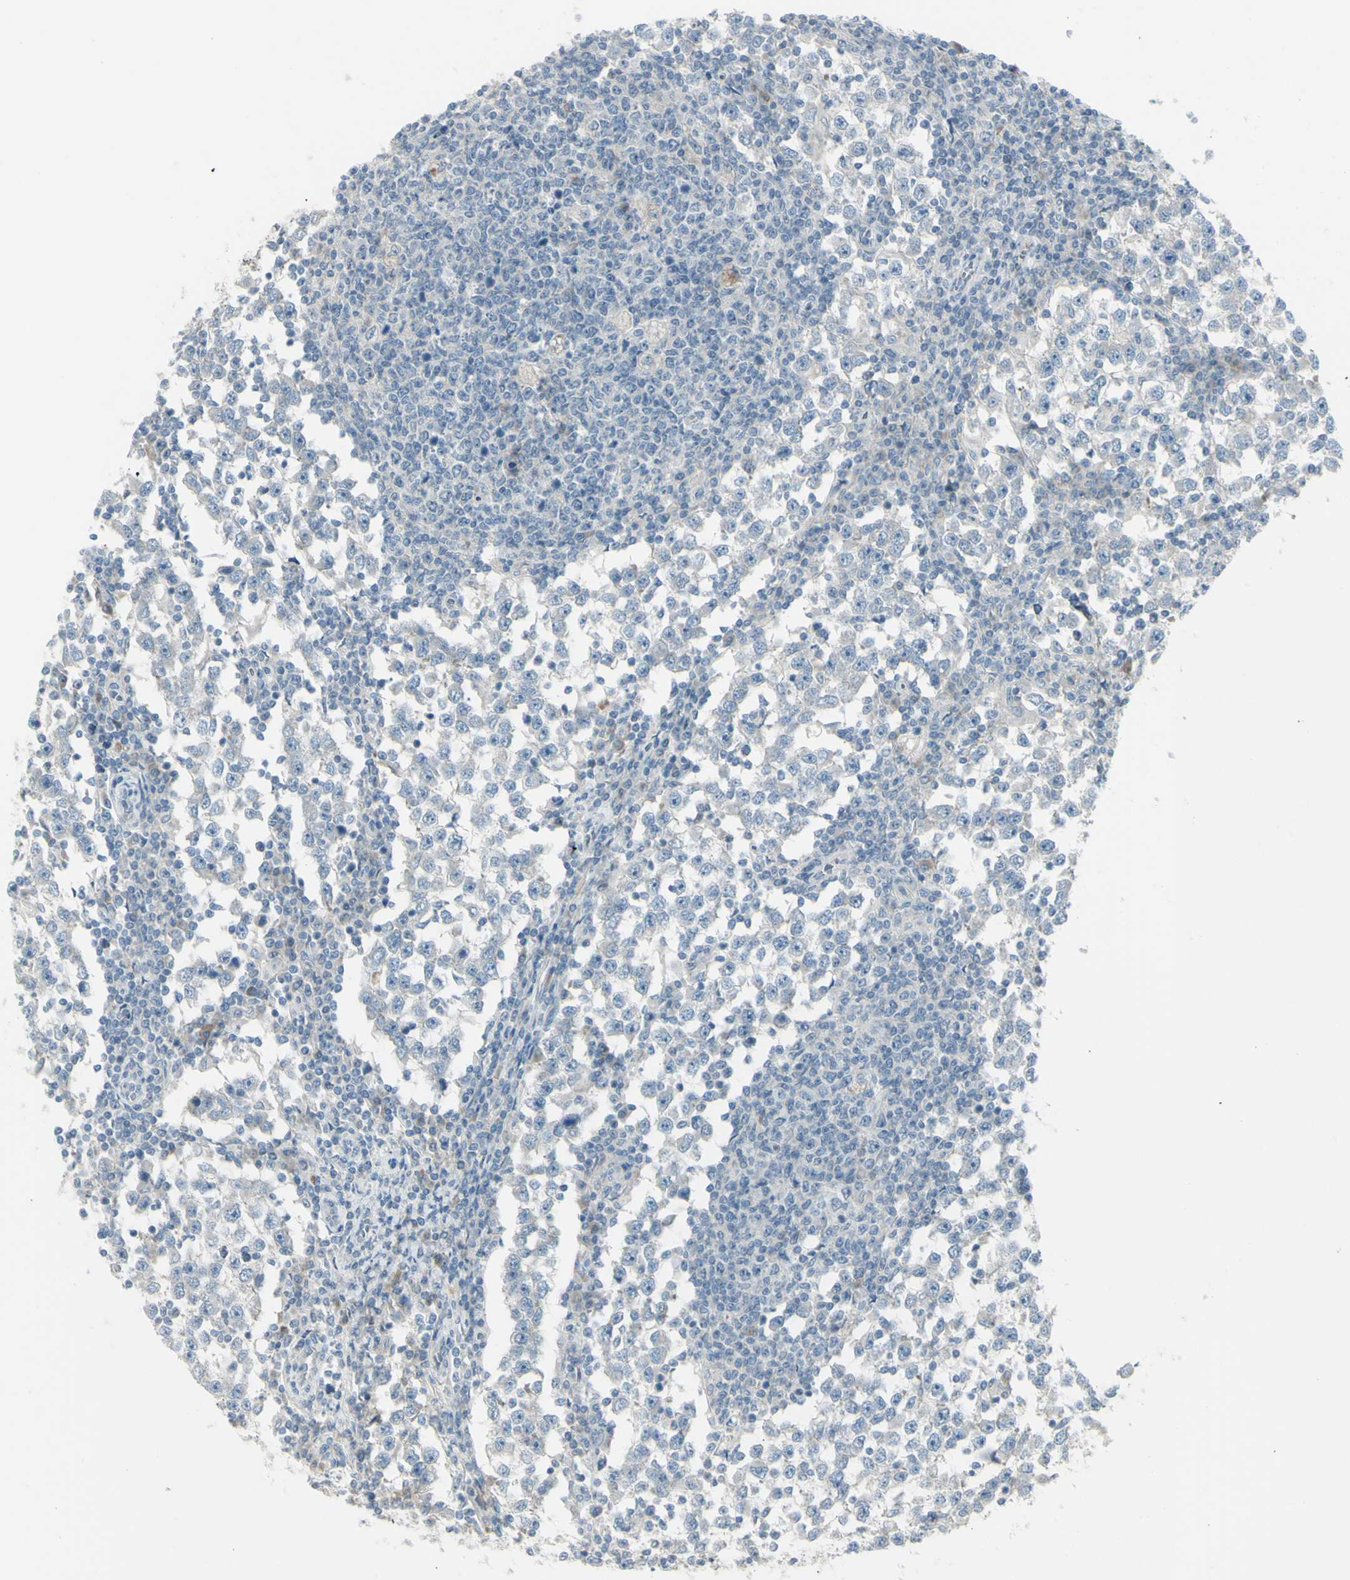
{"staining": {"intensity": "negative", "quantity": "none", "location": "none"}, "tissue": "testis cancer", "cell_type": "Tumor cells", "image_type": "cancer", "snomed": [{"axis": "morphology", "description": "Seminoma, NOS"}, {"axis": "topography", "description": "Testis"}], "caption": "The histopathology image displays no significant staining in tumor cells of testis seminoma.", "gene": "SH3GL2", "patient": {"sex": "male", "age": 65}}